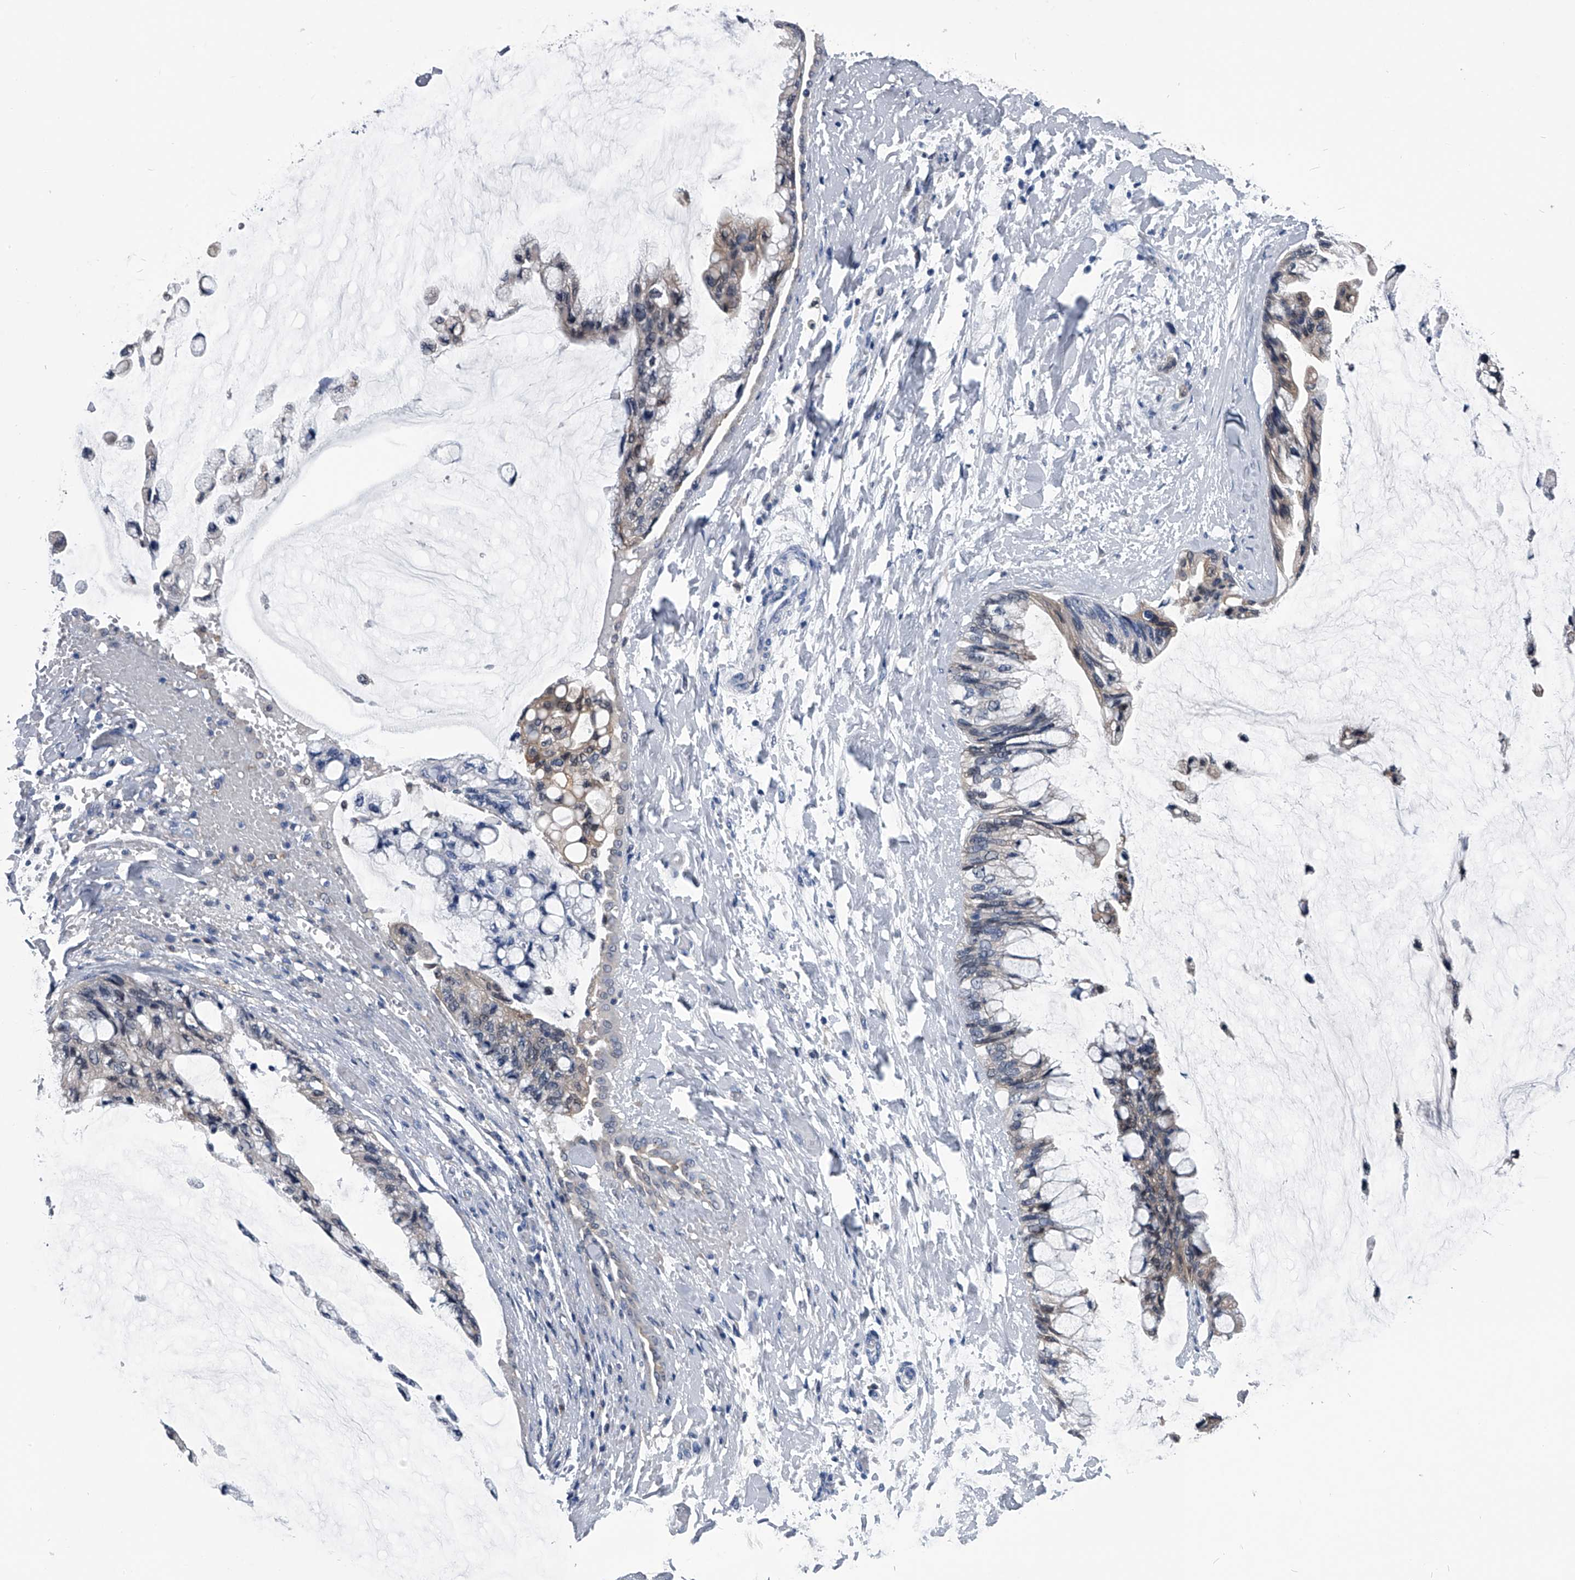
{"staining": {"intensity": "weak", "quantity": "<25%", "location": "cytoplasmic/membranous"}, "tissue": "ovarian cancer", "cell_type": "Tumor cells", "image_type": "cancer", "snomed": [{"axis": "morphology", "description": "Cystadenocarcinoma, mucinous, NOS"}, {"axis": "topography", "description": "Ovary"}], "caption": "Photomicrograph shows no protein expression in tumor cells of ovarian cancer (mucinous cystadenocarcinoma) tissue.", "gene": "PDXK", "patient": {"sex": "female", "age": 39}}